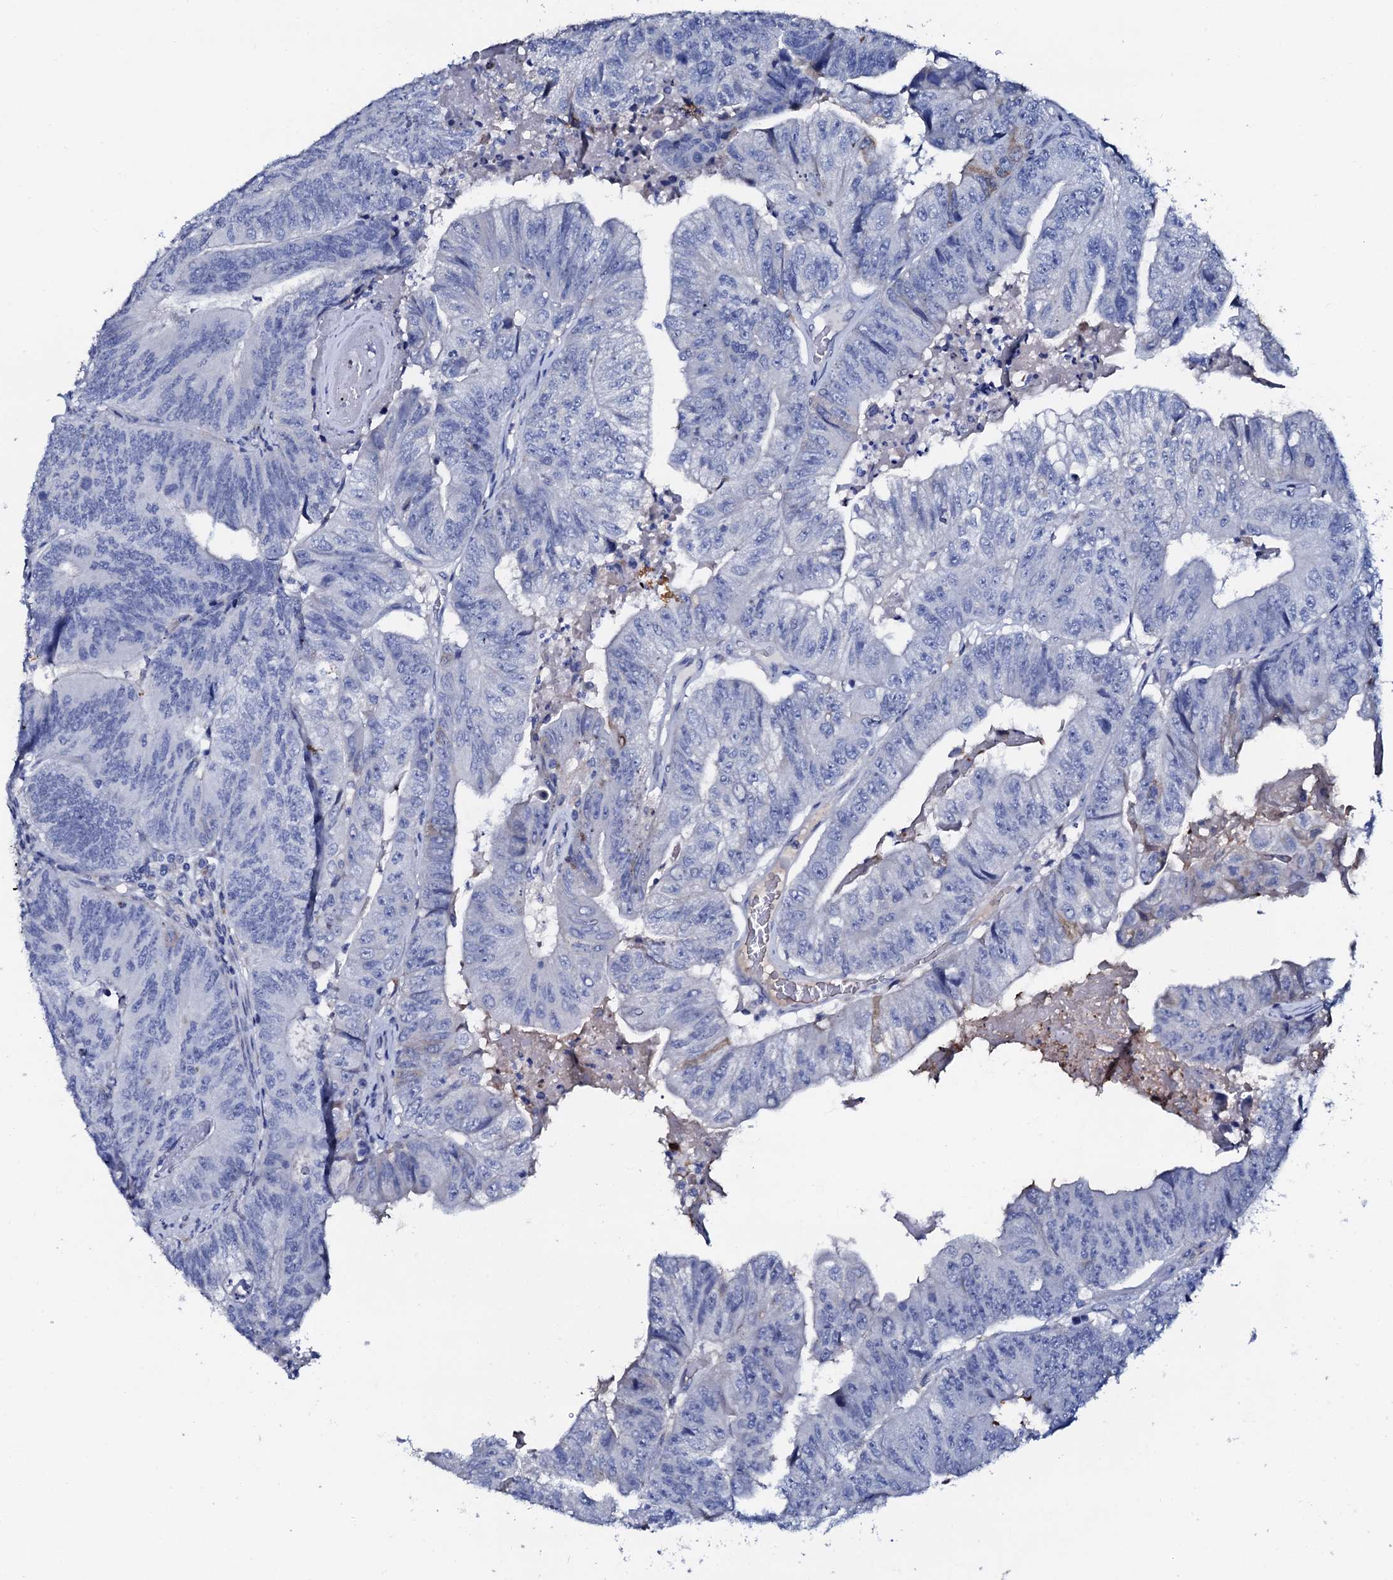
{"staining": {"intensity": "negative", "quantity": "none", "location": "none"}, "tissue": "colorectal cancer", "cell_type": "Tumor cells", "image_type": "cancer", "snomed": [{"axis": "morphology", "description": "Adenocarcinoma, NOS"}, {"axis": "topography", "description": "Colon"}], "caption": "Immunohistochemistry histopathology image of human colorectal adenocarcinoma stained for a protein (brown), which displays no staining in tumor cells.", "gene": "AMER2", "patient": {"sex": "female", "age": 67}}